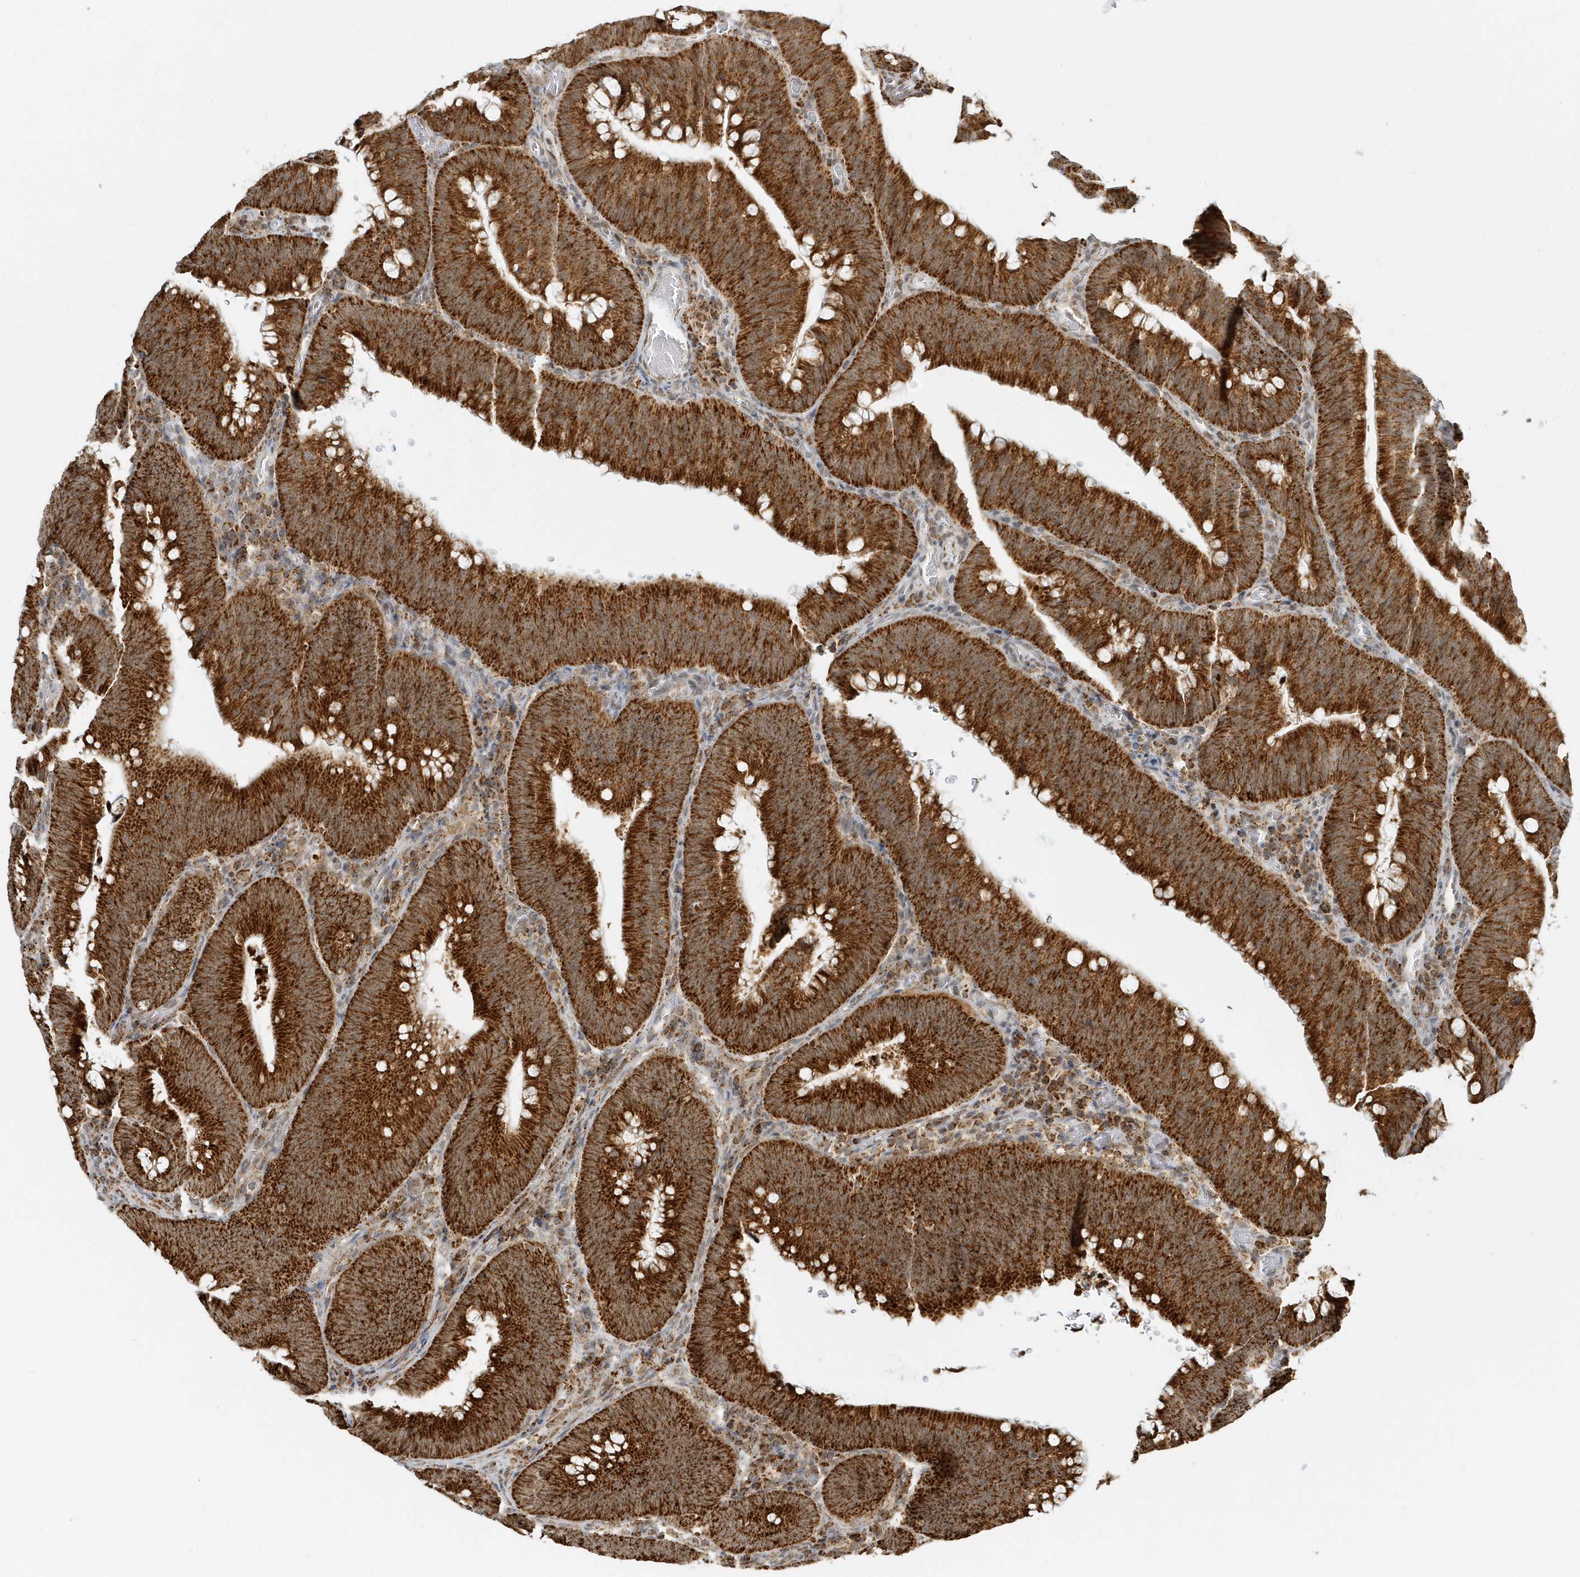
{"staining": {"intensity": "strong", "quantity": ">75%", "location": "cytoplasmic/membranous"}, "tissue": "colorectal cancer", "cell_type": "Tumor cells", "image_type": "cancer", "snomed": [{"axis": "morphology", "description": "Normal tissue, NOS"}, {"axis": "topography", "description": "Colon"}], "caption": "Protein positivity by immunohistochemistry exhibits strong cytoplasmic/membranous staining in approximately >75% of tumor cells in colorectal cancer.", "gene": "PSMD6", "patient": {"sex": "female", "age": 82}}